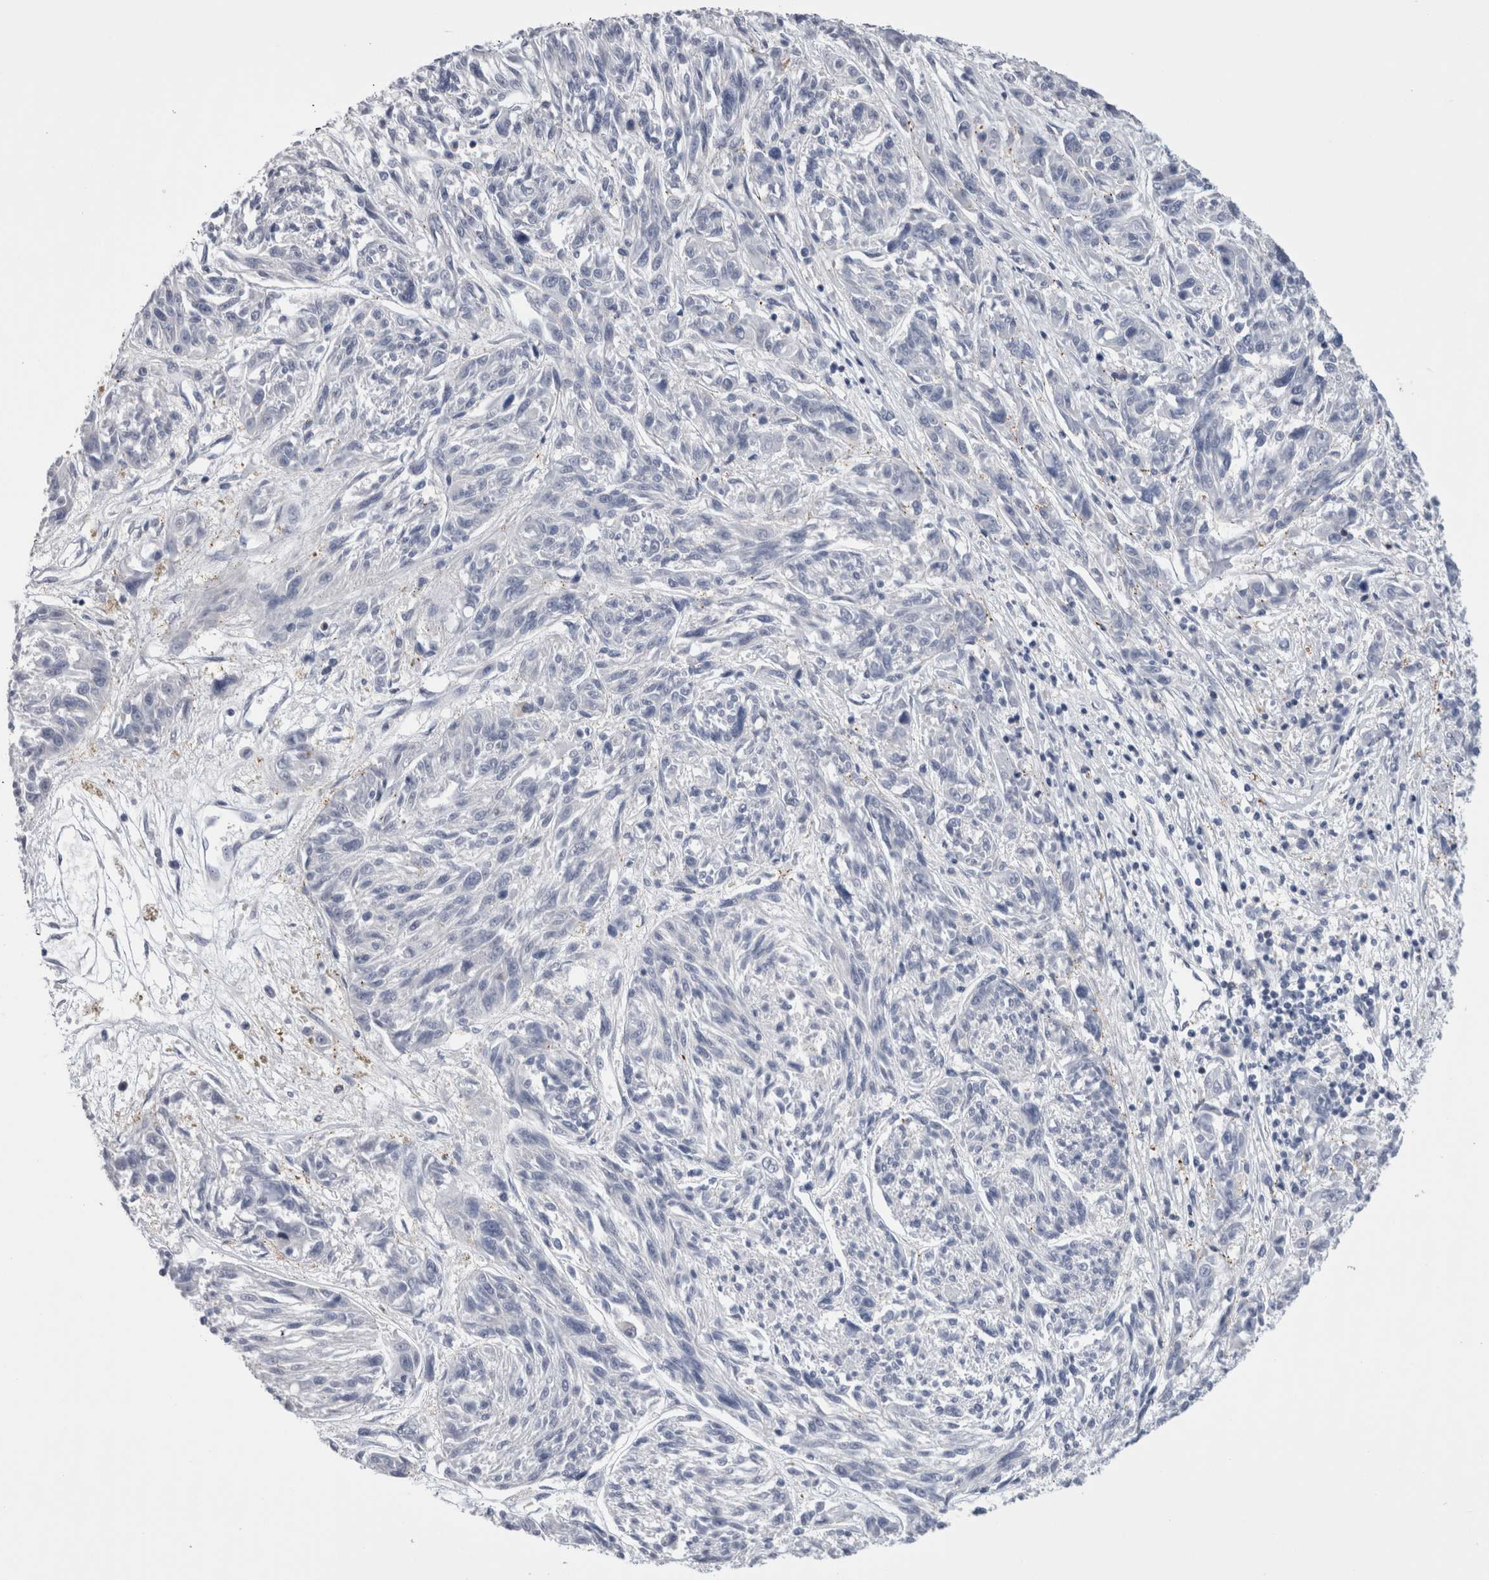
{"staining": {"intensity": "negative", "quantity": "none", "location": "none"}, "tissue": "melanoma", "cell_type": "Tumor cells", "image_type": "cancer", "snomed": [{"axis": "morphology", "description": "Malignant melanoma, NOS"}, {"axis": "topography", "description": "Skin"}], "caption": "The image reveals no staining of tumor cells in melanoma.", "gene": "DCTN6", "patient": {"sex": "male", "age": 53}}